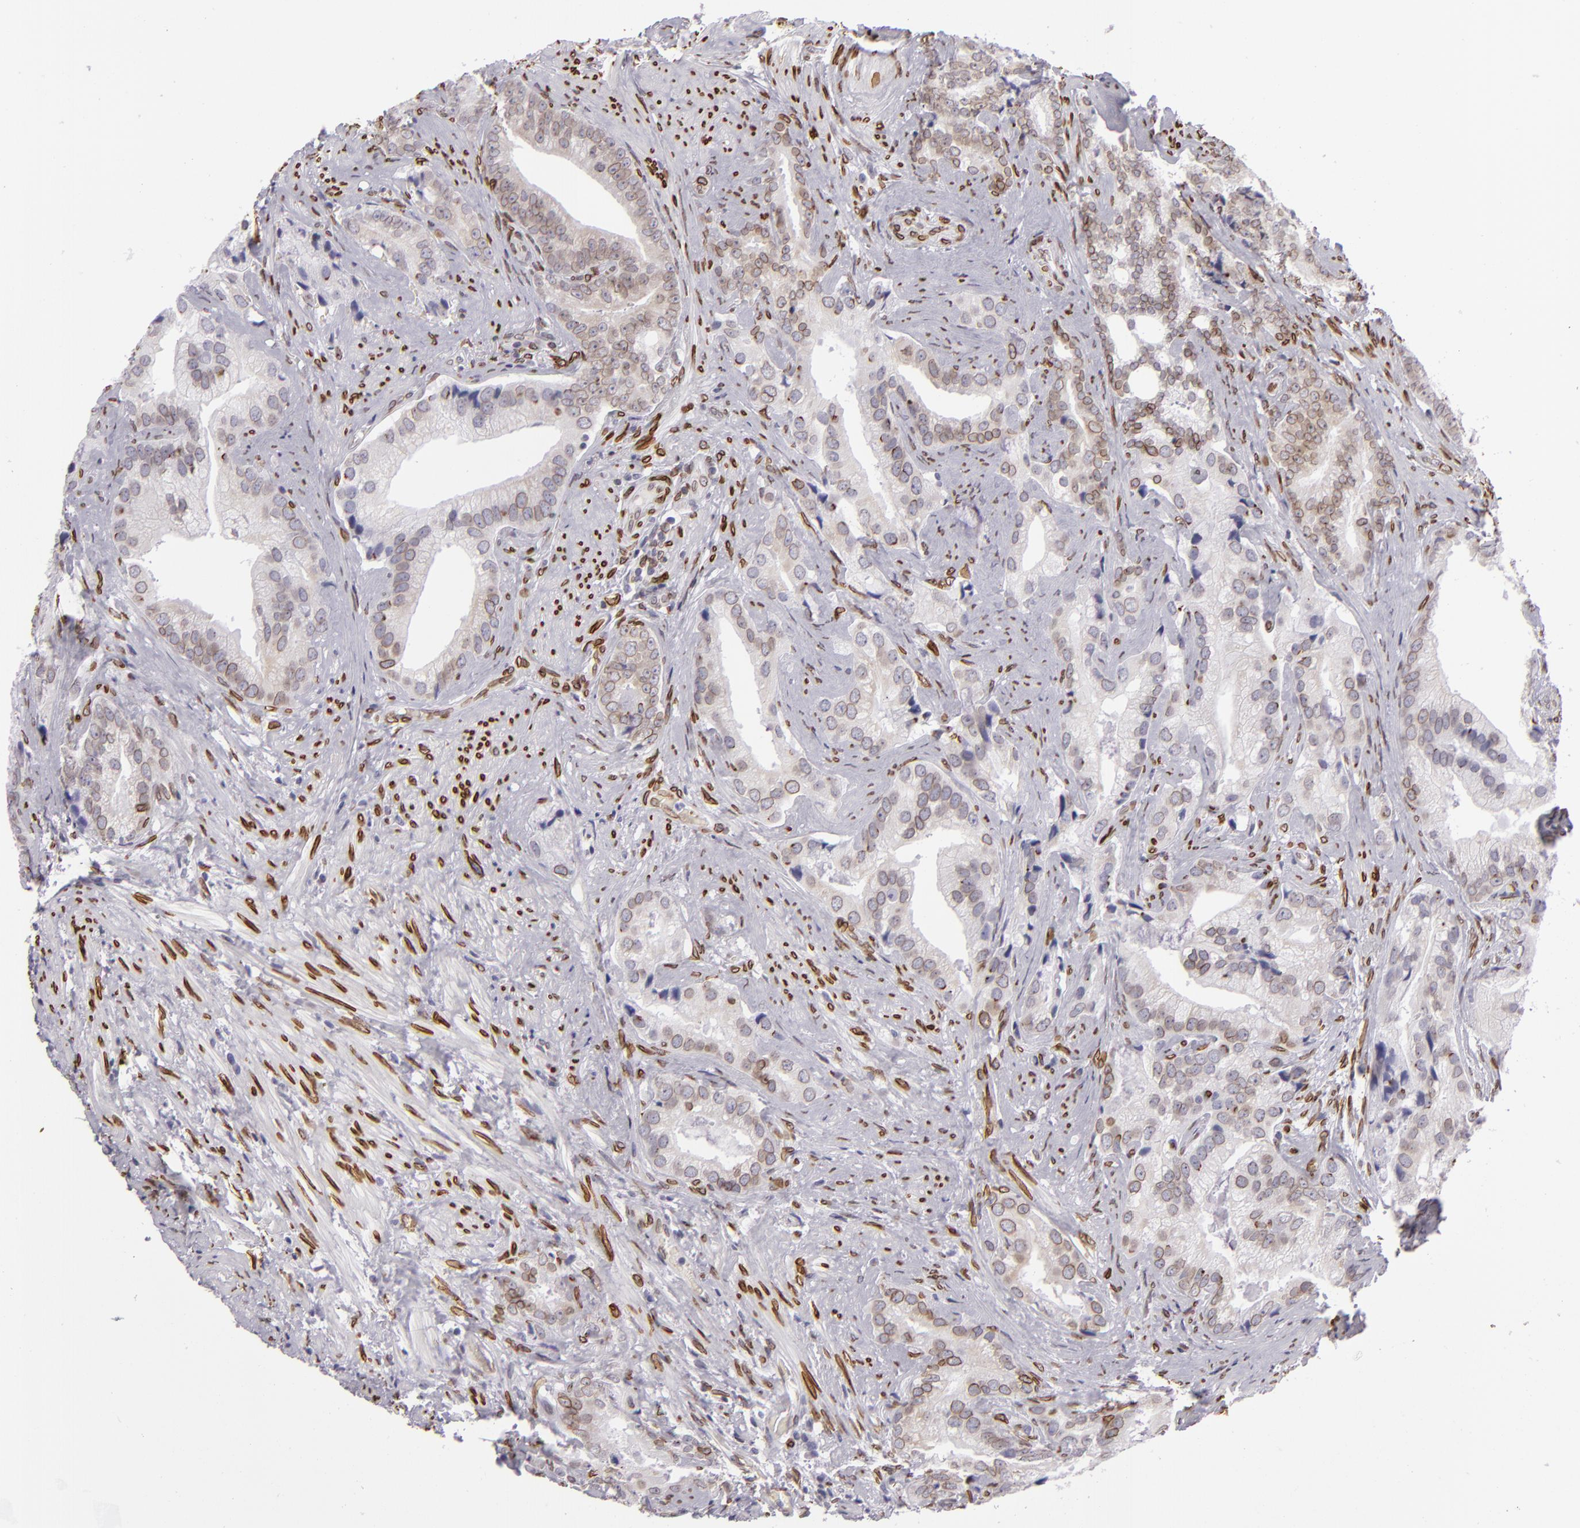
{"staining": {"intensity": "weak", "quantity": ">75%", "location": "nuclear"}, "tissue": "prostate cancer", "cell_type": "Tumor cells", "image_type": "cancer", "snomed": [{"axis": "morphology", "description": "Adenocarcinoma, Low grade"}, {"axis": "topography", "description": "Prostate"}], "caption": "Protein staining of prostate low-grade adenocarcinoma tissue reveals weak nuclear expression in about >75% of tumor cells. Using DAB (3,3'-diaminobenzidine) (brown) and hematoxylin (blue) stains, captured at high magnification using brightfield microscopy.", "gene": "EMD", "patient": {"sex": "male", "age": 71}}